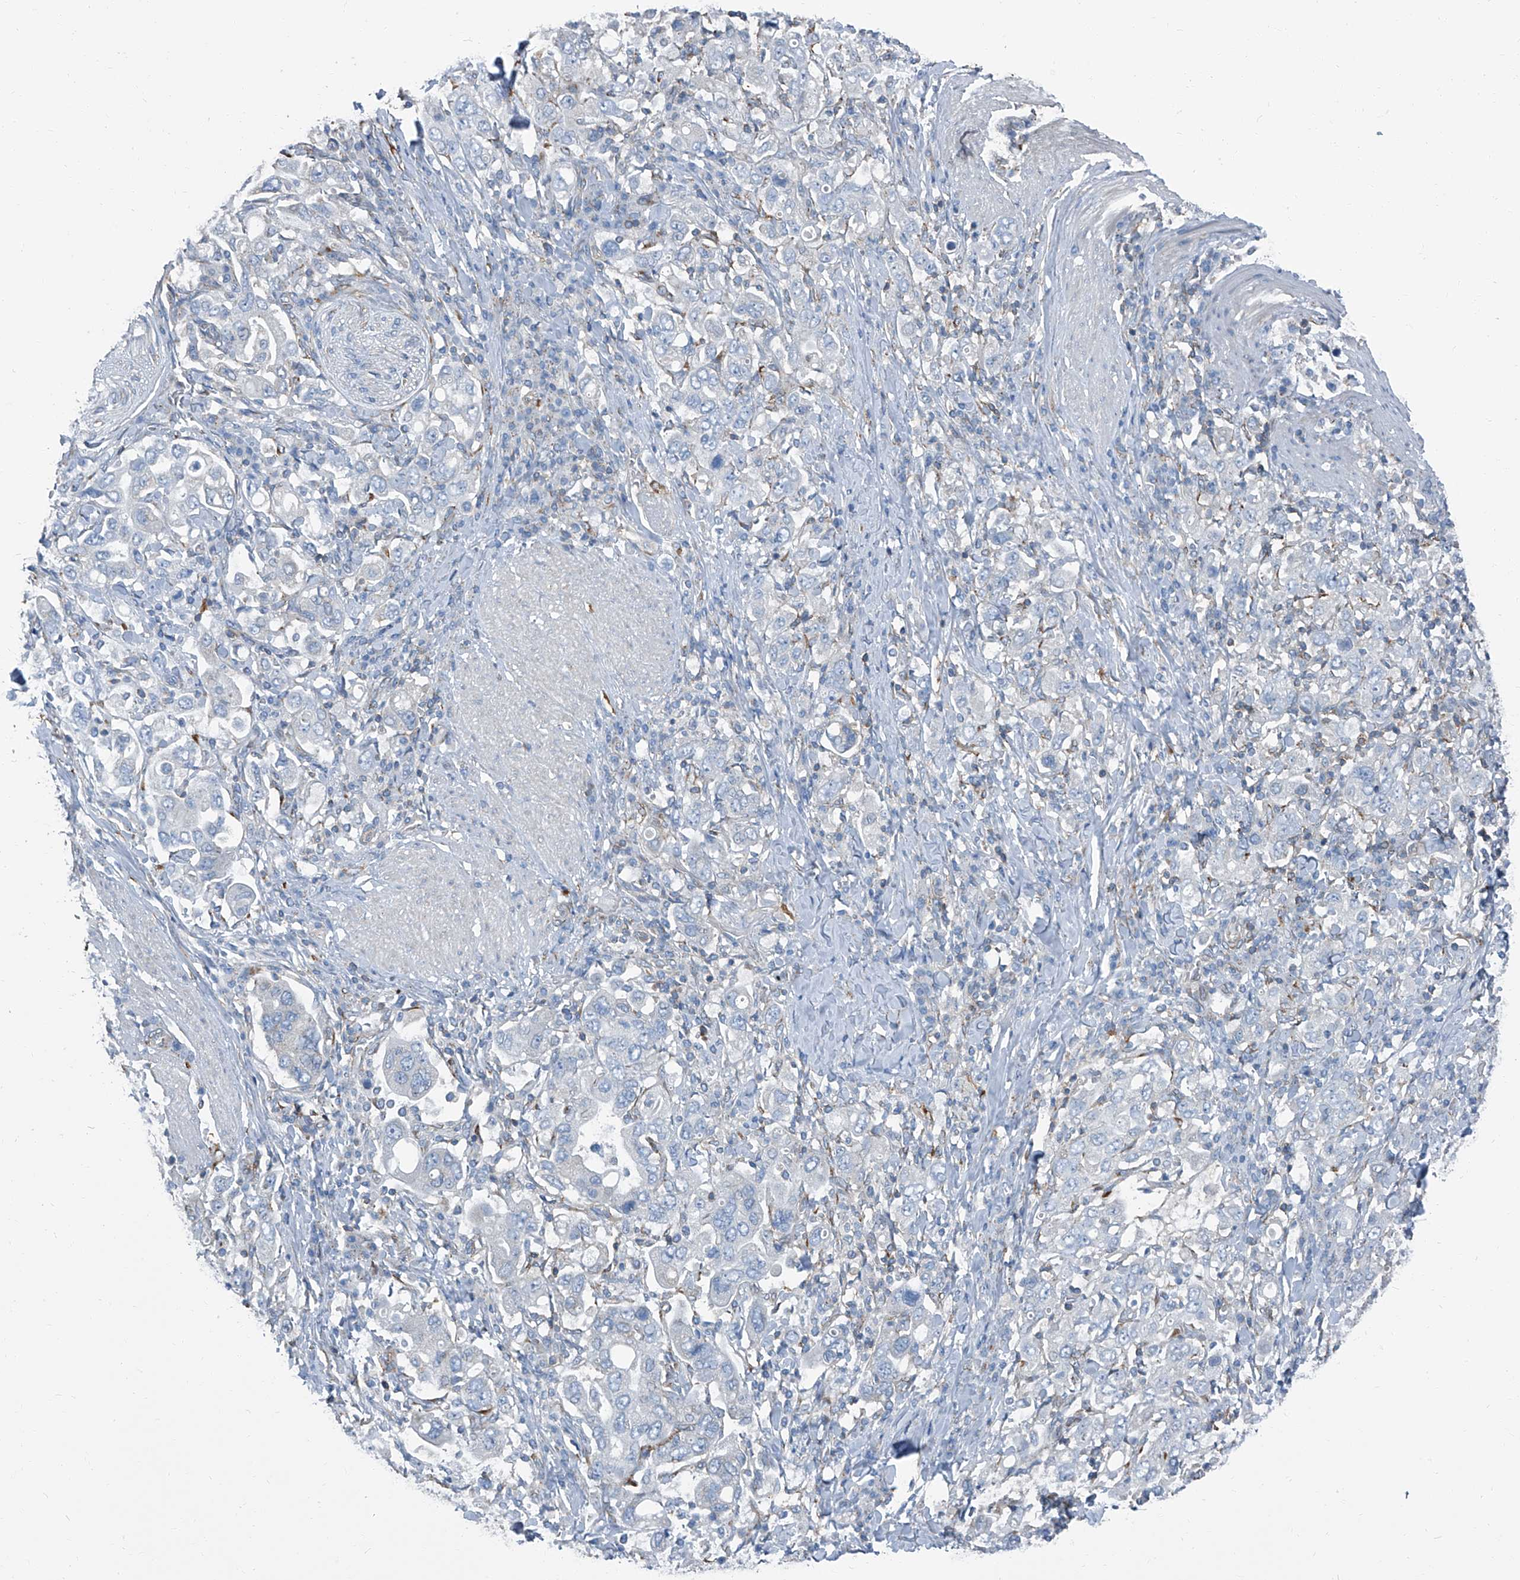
{"staining": {"intensity": "negative", "quantity": "none", "location": "none"}, "tissue": "stomach cancer", "cell_type": "Tumor cells", "image_type": "cancer", "snomed": [{"axis": "morphology", "description": "Adenocarcinoma, NOS"}, {"axis": "topography", "description": "Stomach, upper"}], "caption": "Immunohistochemistry (IHC) histopathology image of neoplastic tissue: stomach adenocarcinoma stained with DAB (3,3'-diaminobenzidine) demonstrates no significant protein expression in tumor cells.", "gene": "SEPTIN7", "patient": {"sex": "male", "age": 62}}